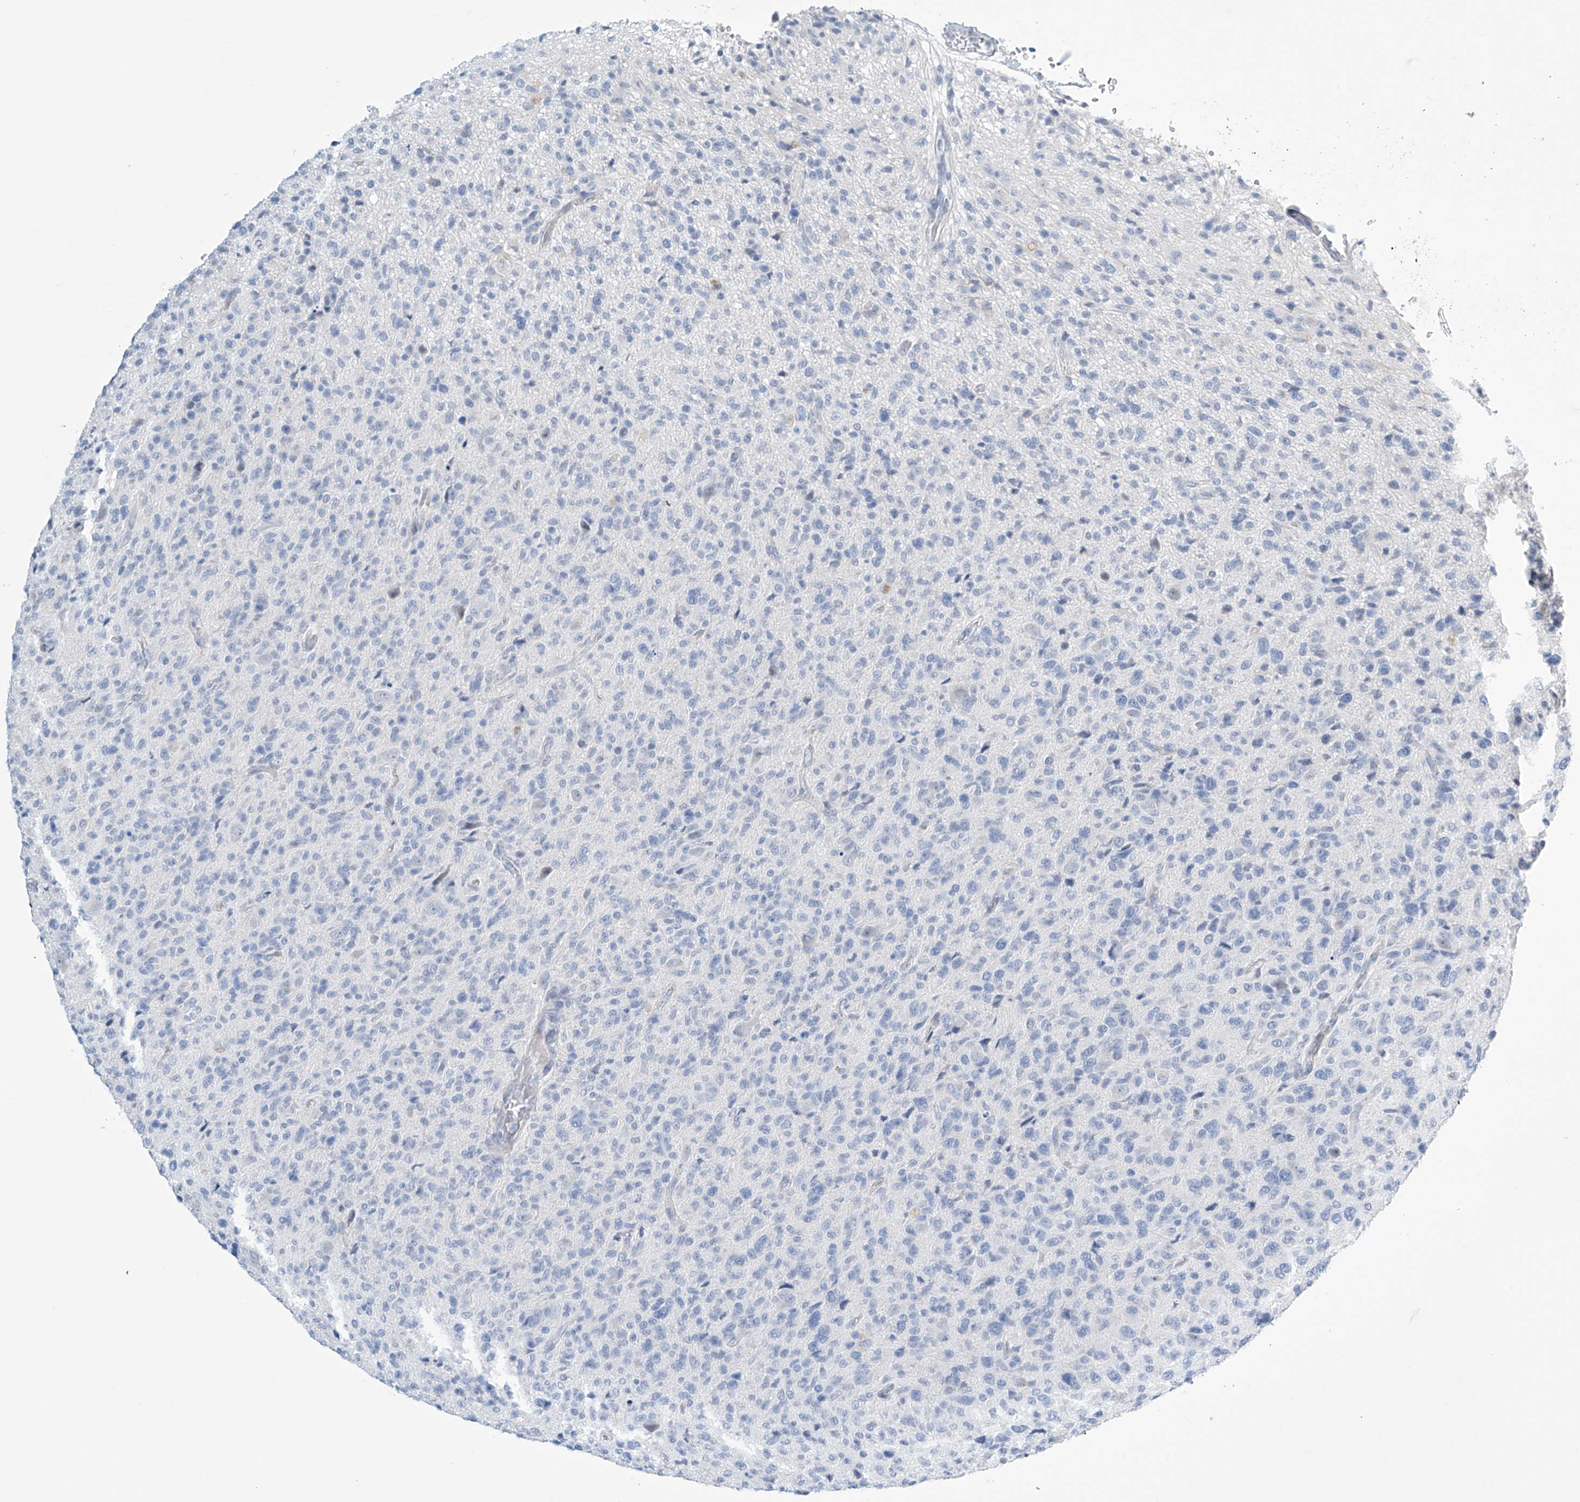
{"staining": {"intensity": "negative", "quantity": "none", "location": "none"}, "tissue": "glioma", "cell_type": "Tumor cells", "image_type": "cancer", "snomed": [{"axis": "morphology", "description": "Glioma, malignant, High grade"}, {"axis": "topography", "description": "Brain"}], "caption": "This histopathology image is of glioma stained with IHC to label a protein in brown with the nuclei are counter-stained blue. There is no staining in tumor cells.", "gene": "SLC35A5", "patient": {"sex": "female", "age": 57}}